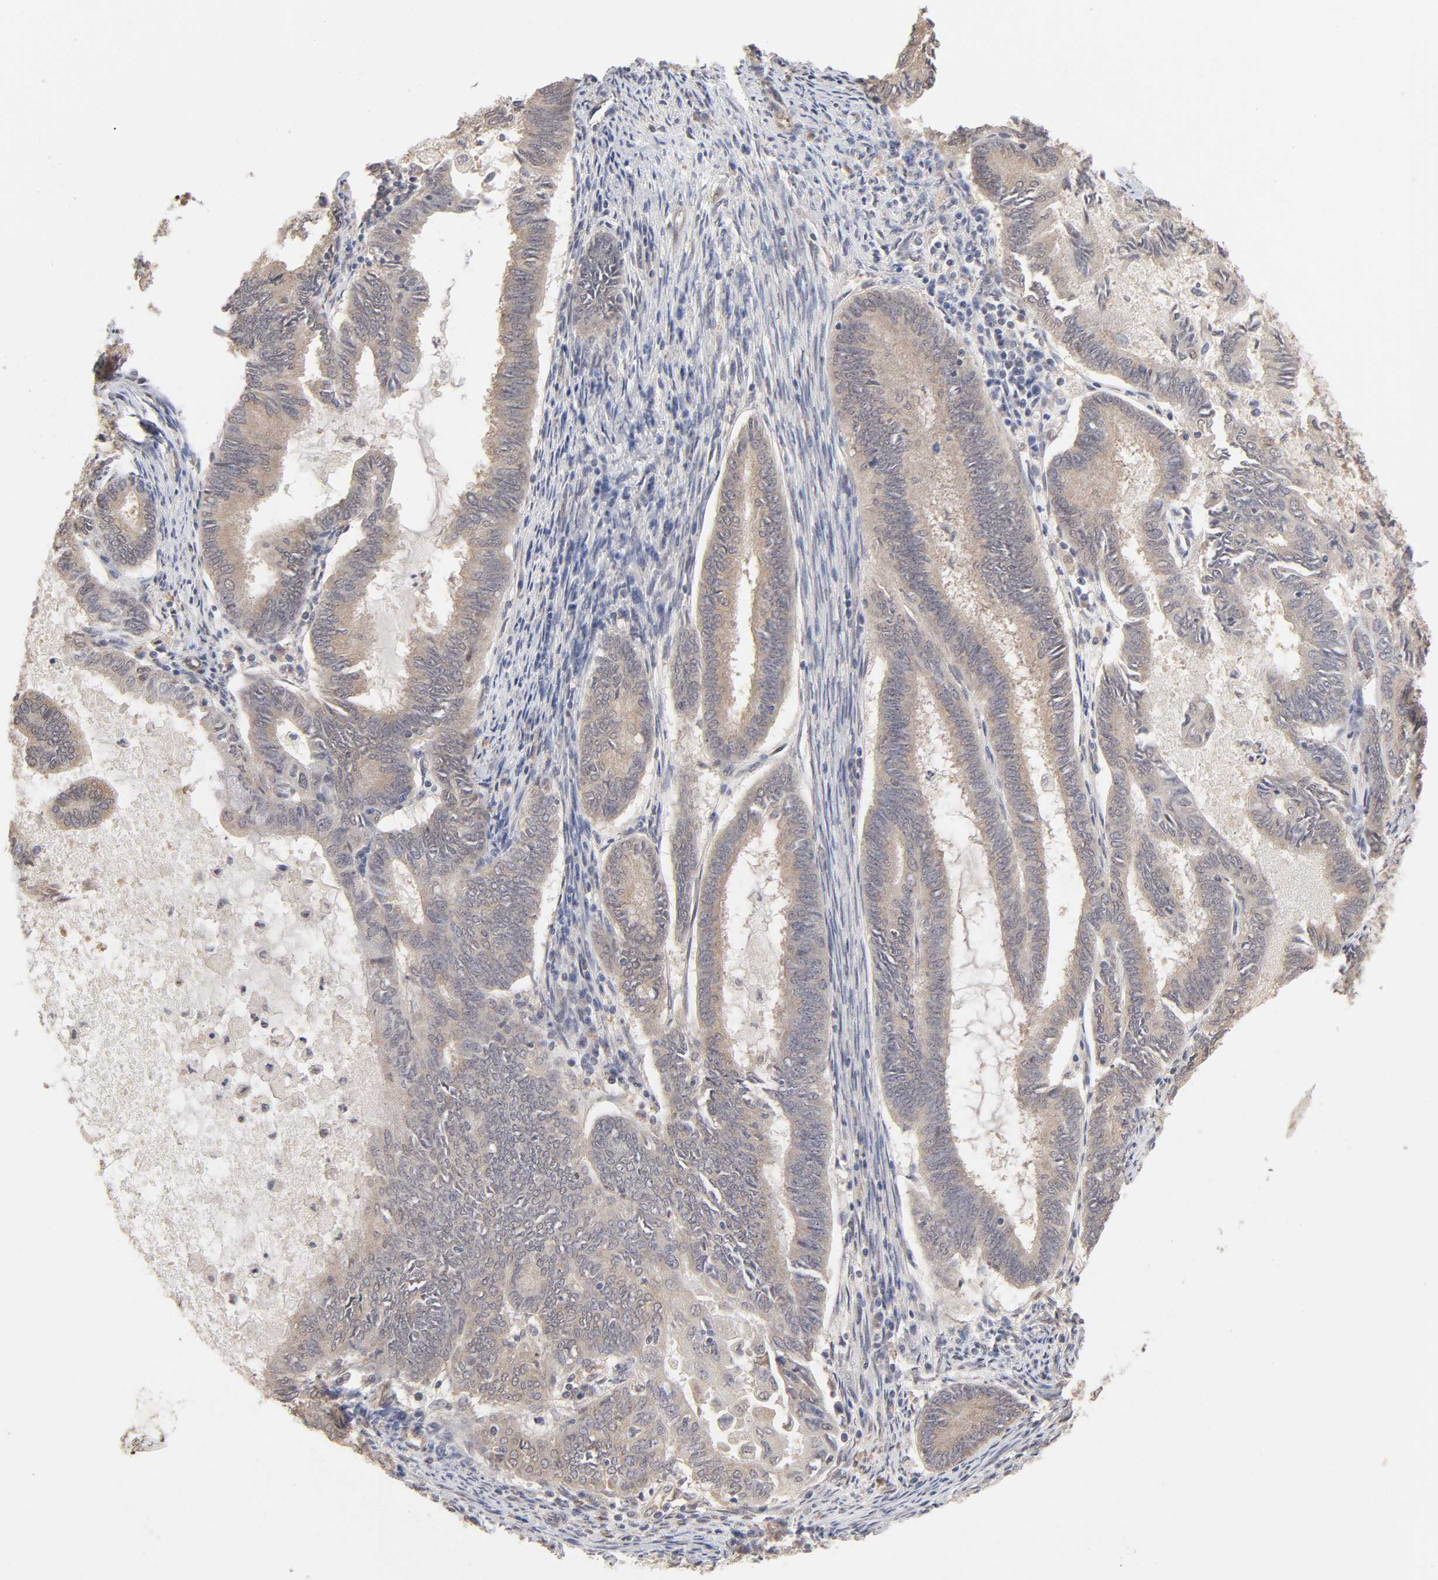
{"staining": {"intensity": "weak", "quantity": "25%-75%", "location": "cytoplasmic/membranous"}, "tissue": "endometrial cancer", "cell_type": "Tumor cells", "image_type": "cancer", "snomed": [{"axis": "morphology", "description": "Adenocarcinoma, NOS"}, {"axis": "topography", "description": "Endometrium"}], "caption": "Protein expression by immunohistochemistry (IHC) exhibits weak cytoplasmic/membranous positivity in about 25%-75% of tumor cells in endometrial adenocarcinoma.", "gene": "MAPK1", "patient": {"sex": "female", "age": 86}}